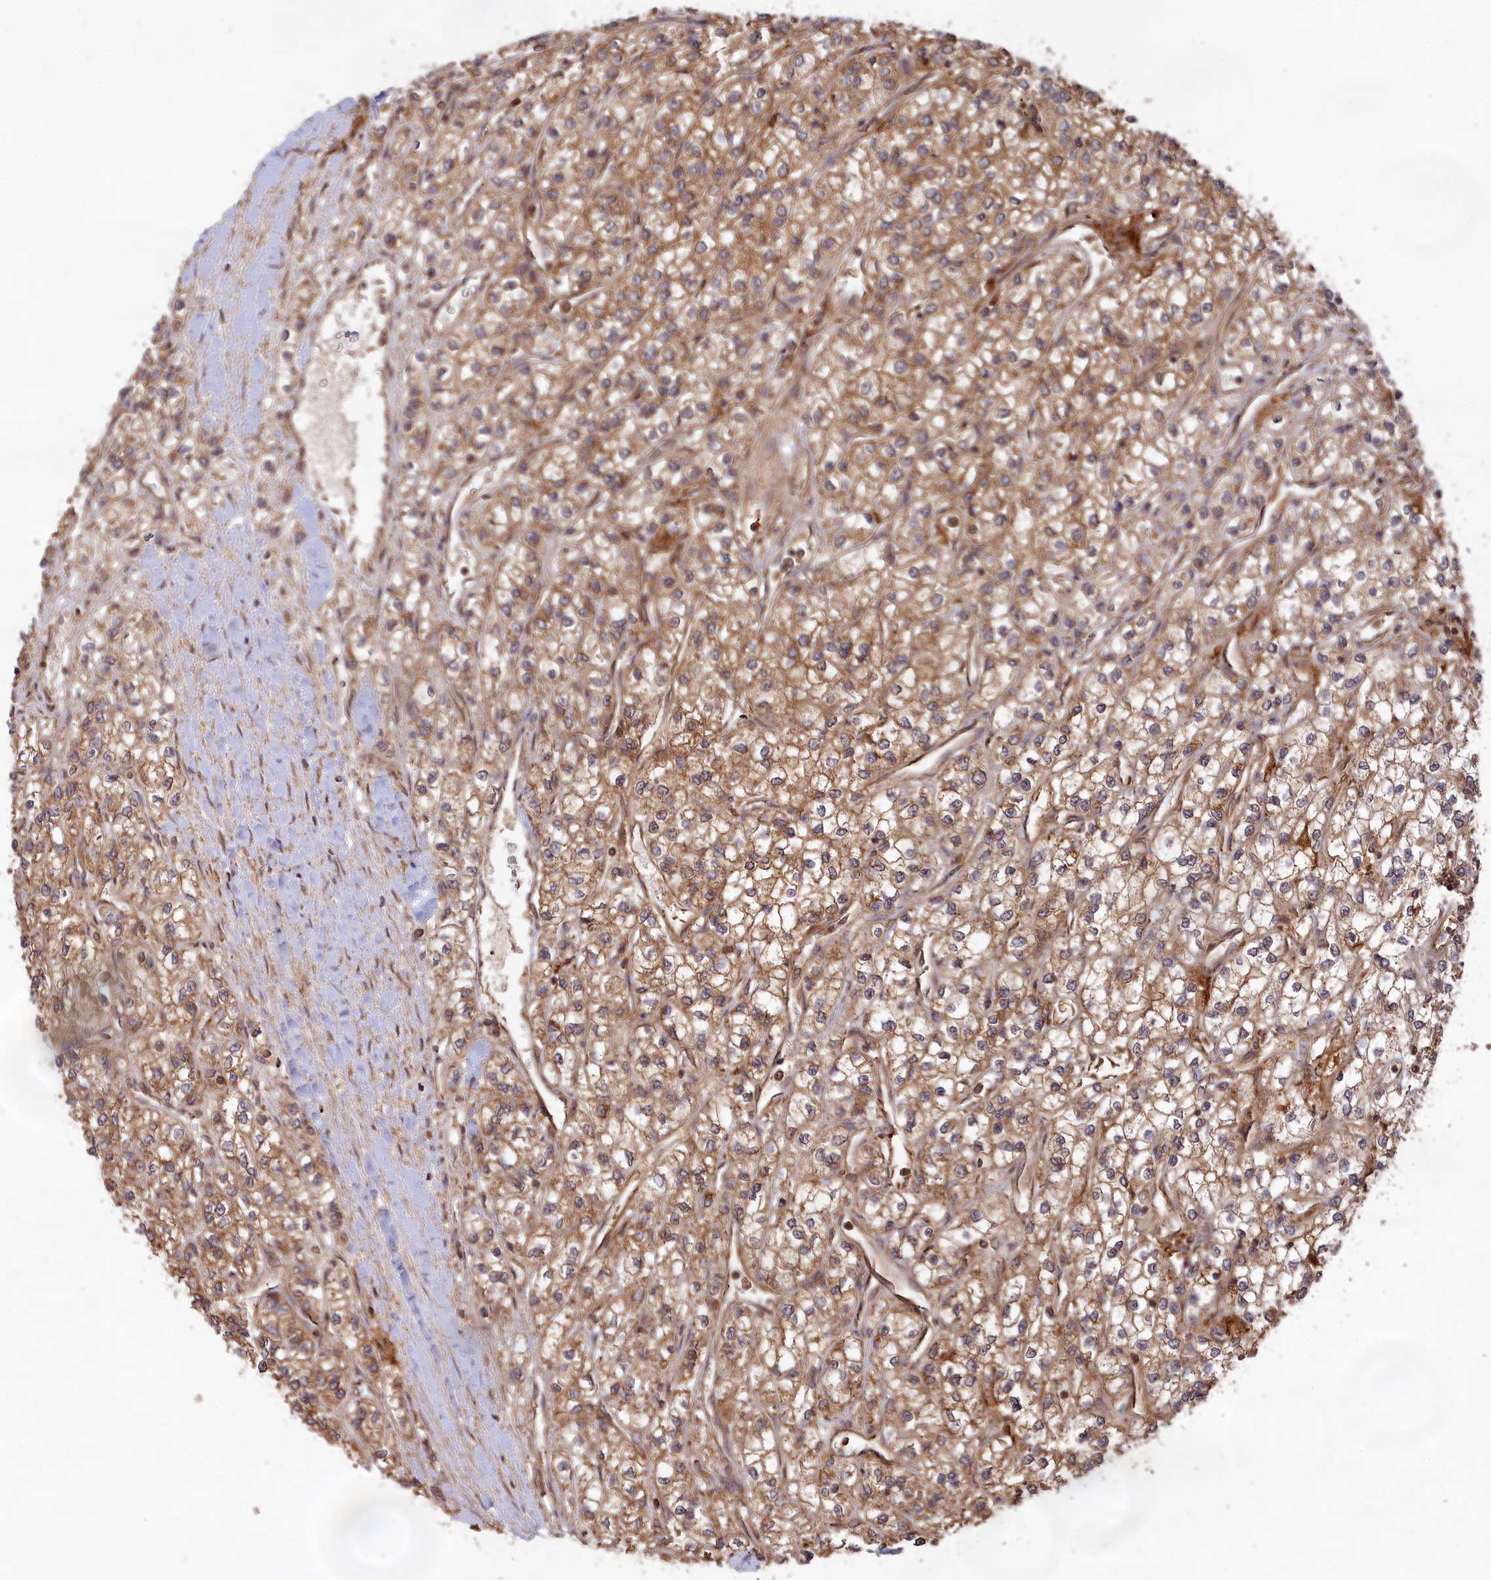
{"staining": {"intensity": "moderate", "quantity": ">75%", "location": "cytoplasmic/membranous"}, "tissue": "renal cancer", "cell_type": "Tumor cells", "image_type": "cancer", "snomed": [{"axis": "morphology", "description": "Adenocarcinoma, NOS"}, {"axis": "topography", "description": "Kidney"}], "caption": "High-power microscopy captured an immunohistochemistry histopathology image of adenocarcinoma (renal), revealing moderate cytoplasmic/membranous staining in approximately >75% of tumor cells.", "gene": "CCDC174", "patient": {"sex": "male", "age": 80}}